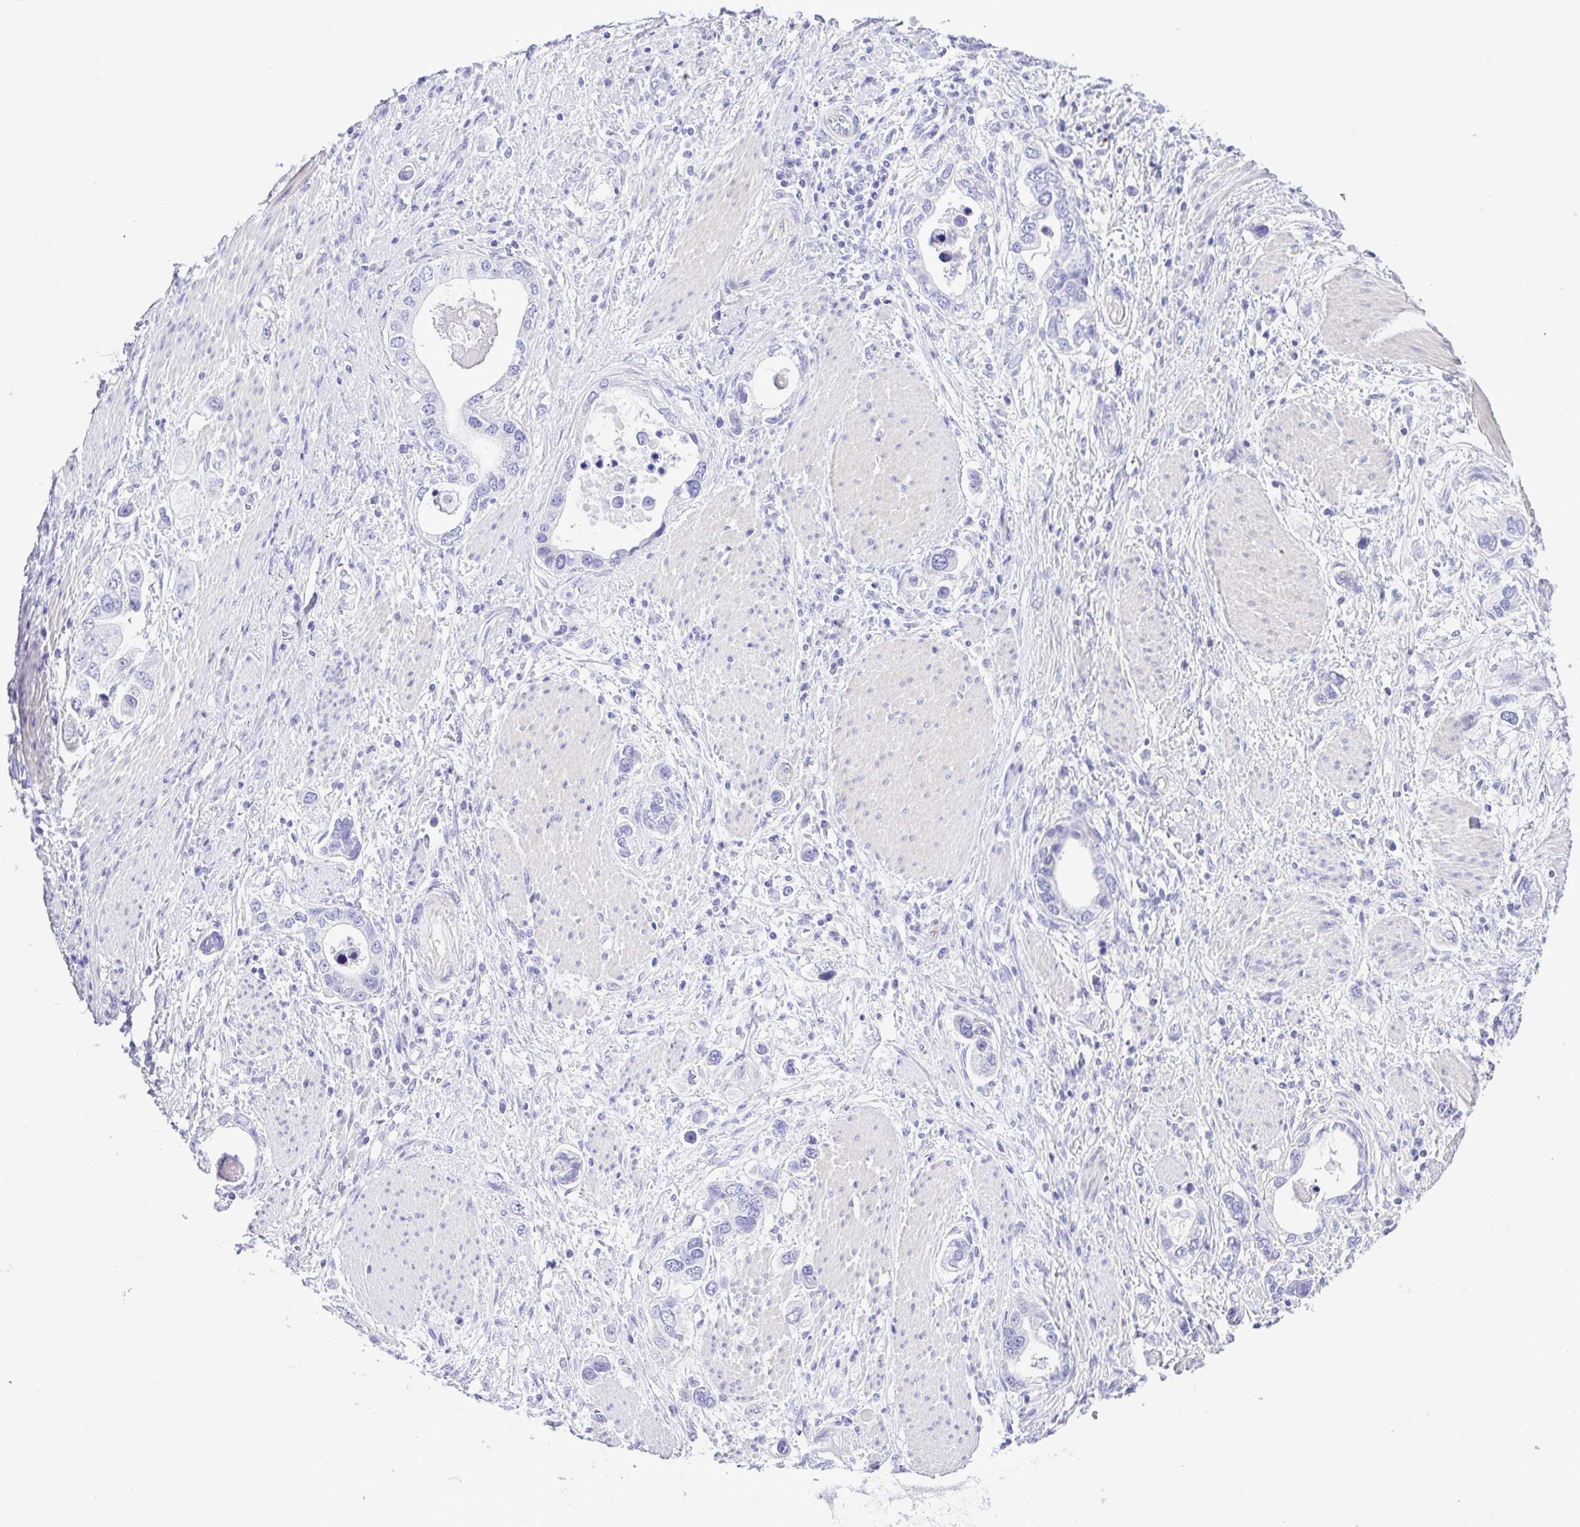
{"staining": {"intensity": "negative", "quantity": "none", "location": "none"}, "tissue": "stomach cancer", "cell_type": "Tumor cells", "image_type": "cancer", "snomed": [{"axis": "morphology", "description": "Adenocarcinoma, NOS"}, {"axis": "topography", "description": "Stomach, lower"}], "caption": "This is an immunohistochemistry (IHC) micrograph of stomach cancer (adenocarcinoma). There is no staining in tumor cells.", "gene": "GPR182", "patient": {"sex": "female", "age": 93}}